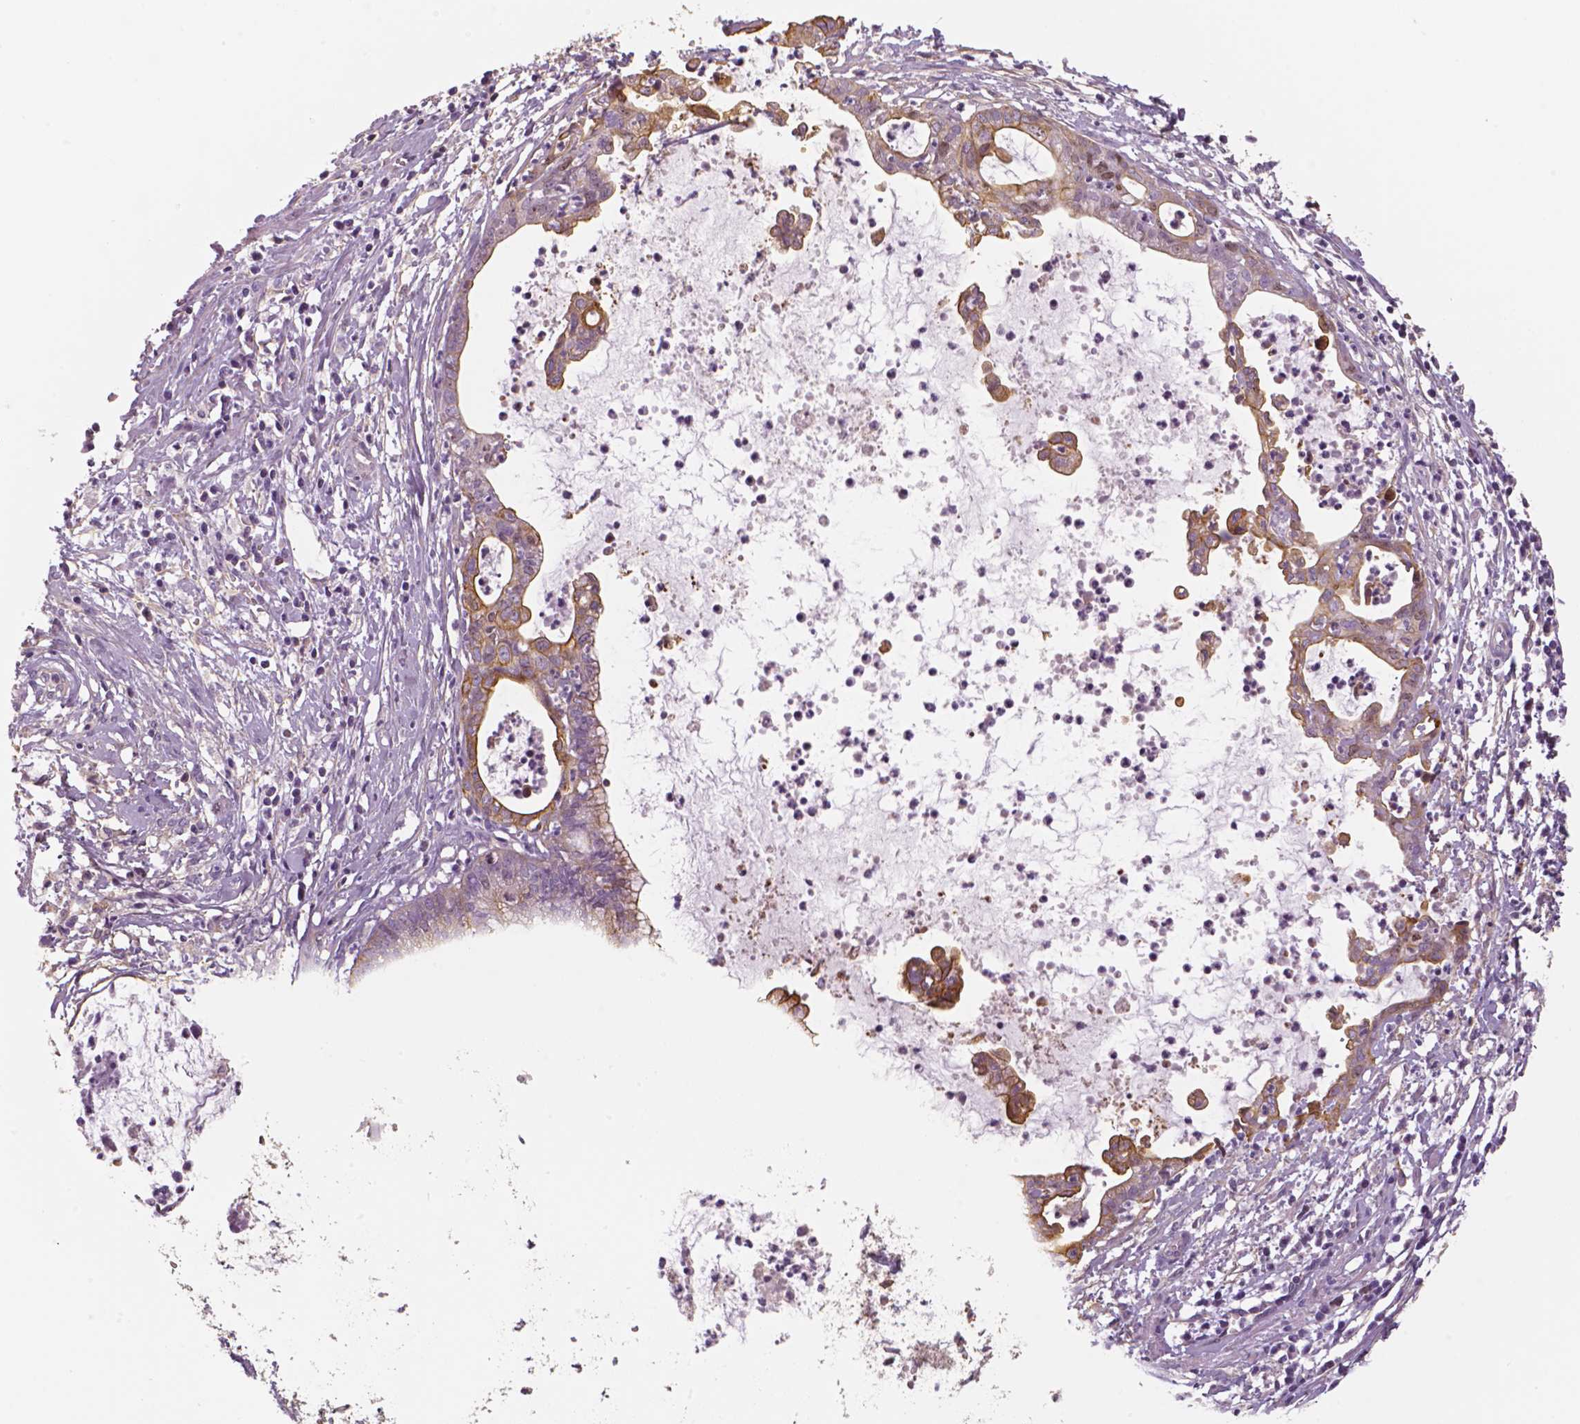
{"staining": {"intensity": "moderate", "quantity": "25%-75%", "location": "cytoplasmic/membranous"}, "tissue": "cervical cancer", "cell_type": "Tumor cells", "image_type": "cancer", "snomed": [{"axis": "morphology", "description": "Normal tissue, NOS"}, {"axis": "morphology", "description": "Adenocarcinoma, NOS"}, {"axis": "topography", "description": "Cervix"}], "caption": "Immunohistochemical staining of human cervical cancer shows medium levels of moderate cytoplasmic/membranous protein positivity in approximately 25%-75% of tumor cells.", "gene": "MKI67", "patient": {"sex": "female", "age": 38}}